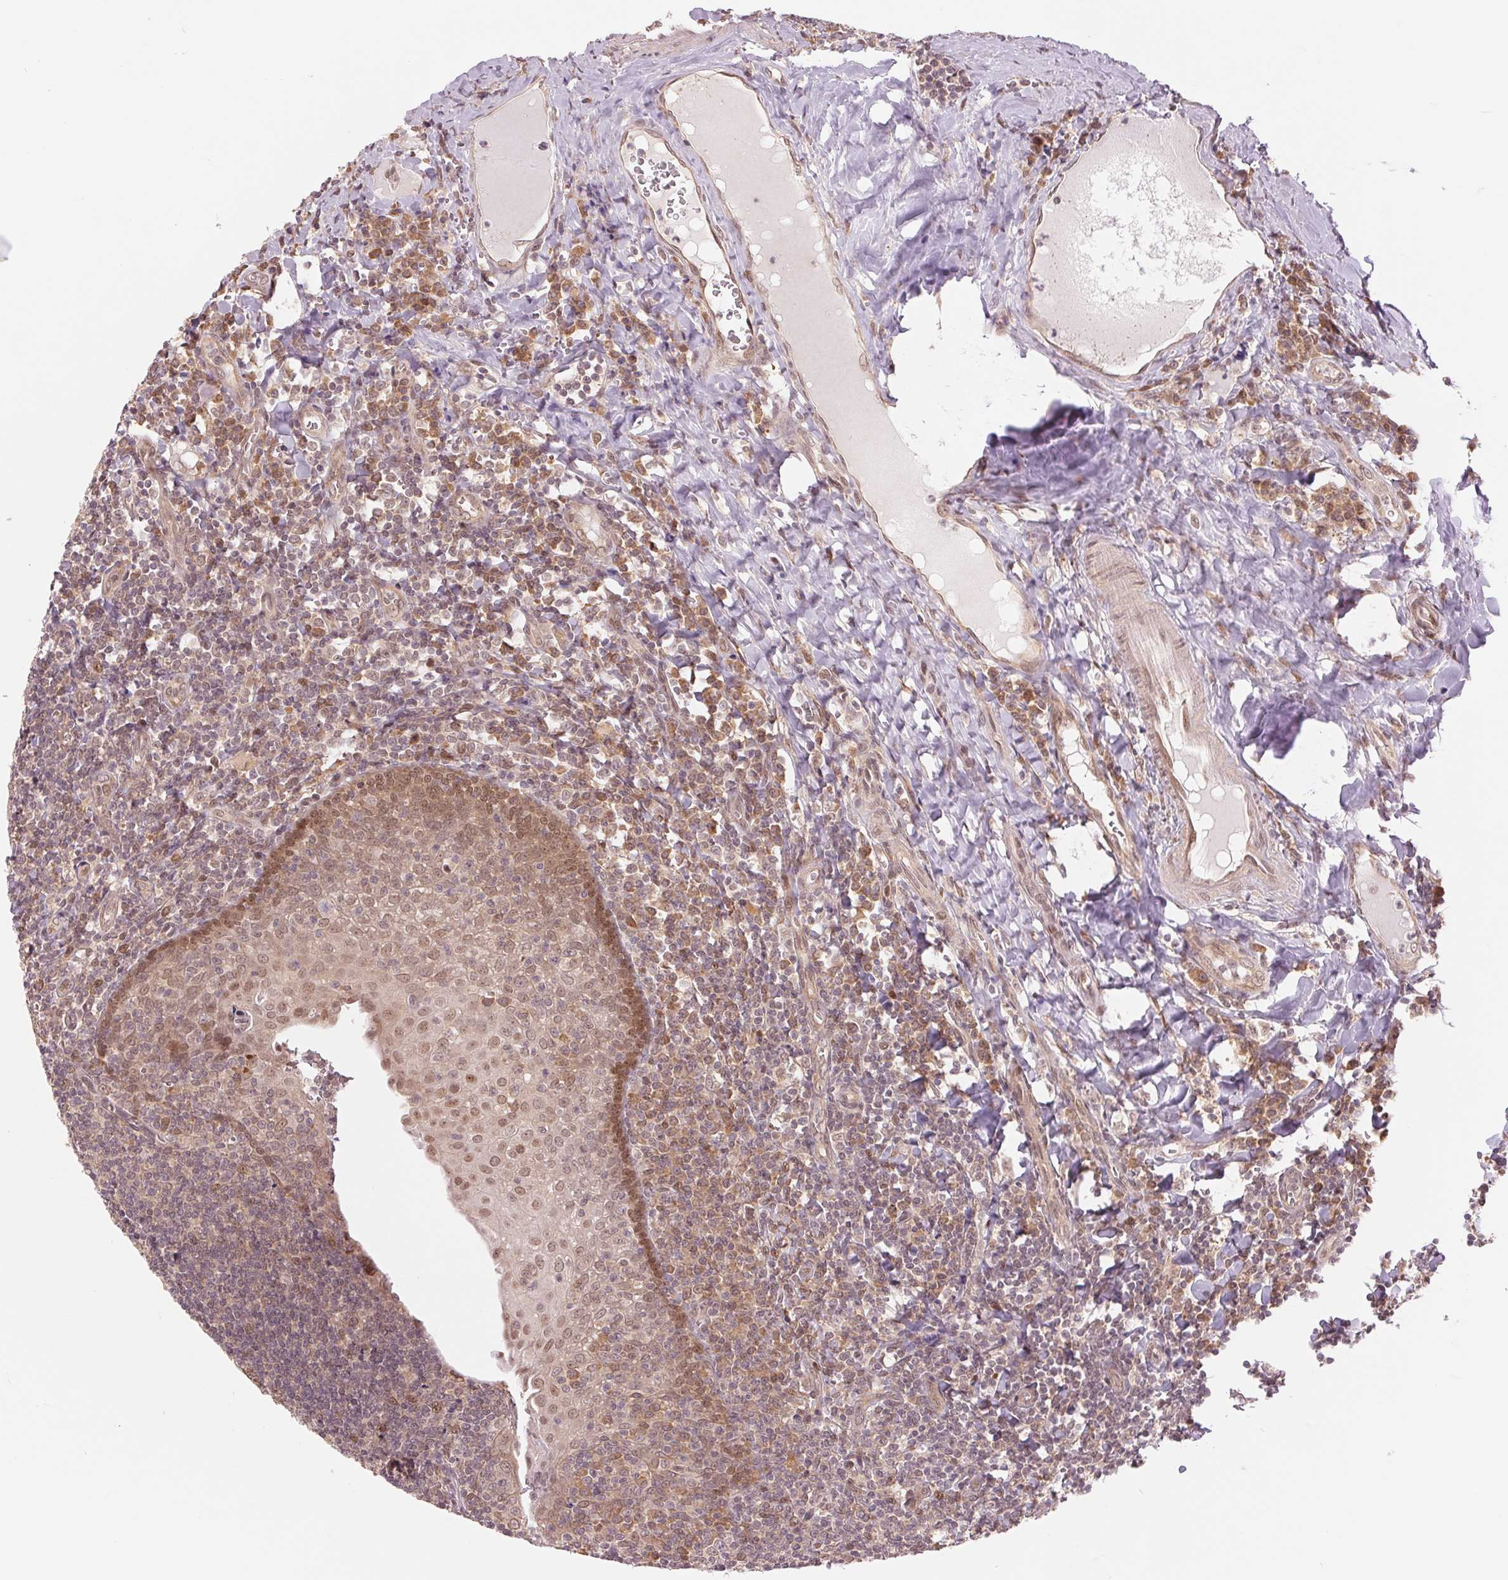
{"staining": {"intensity": "moderate", "quantity": "<25%", "location": "nuclear"}, "tissue": "tonsil", "cell_type": "Germinal center cells", "image_type": "normal", "snomed": [{"axis": "morphology", "description": "Normal tissue, NOS"}, {"axis": "morphology", "description": "Inflammation, NOS"}, {"axis": "topography", "description": "Tonsil"}], "caption": "IHC staining of benign tonsil, which demonstrates low levels of moderate nuclear expression in about <25% of germinal center cells indicating moderate nuclear protein expression. The staining was performed using DAB (brown) for protein detection and nuclei were counterstained in hematoxylin (blue).", "gene": "ERI3", "patient": {"sex": "female", "age": 31}}